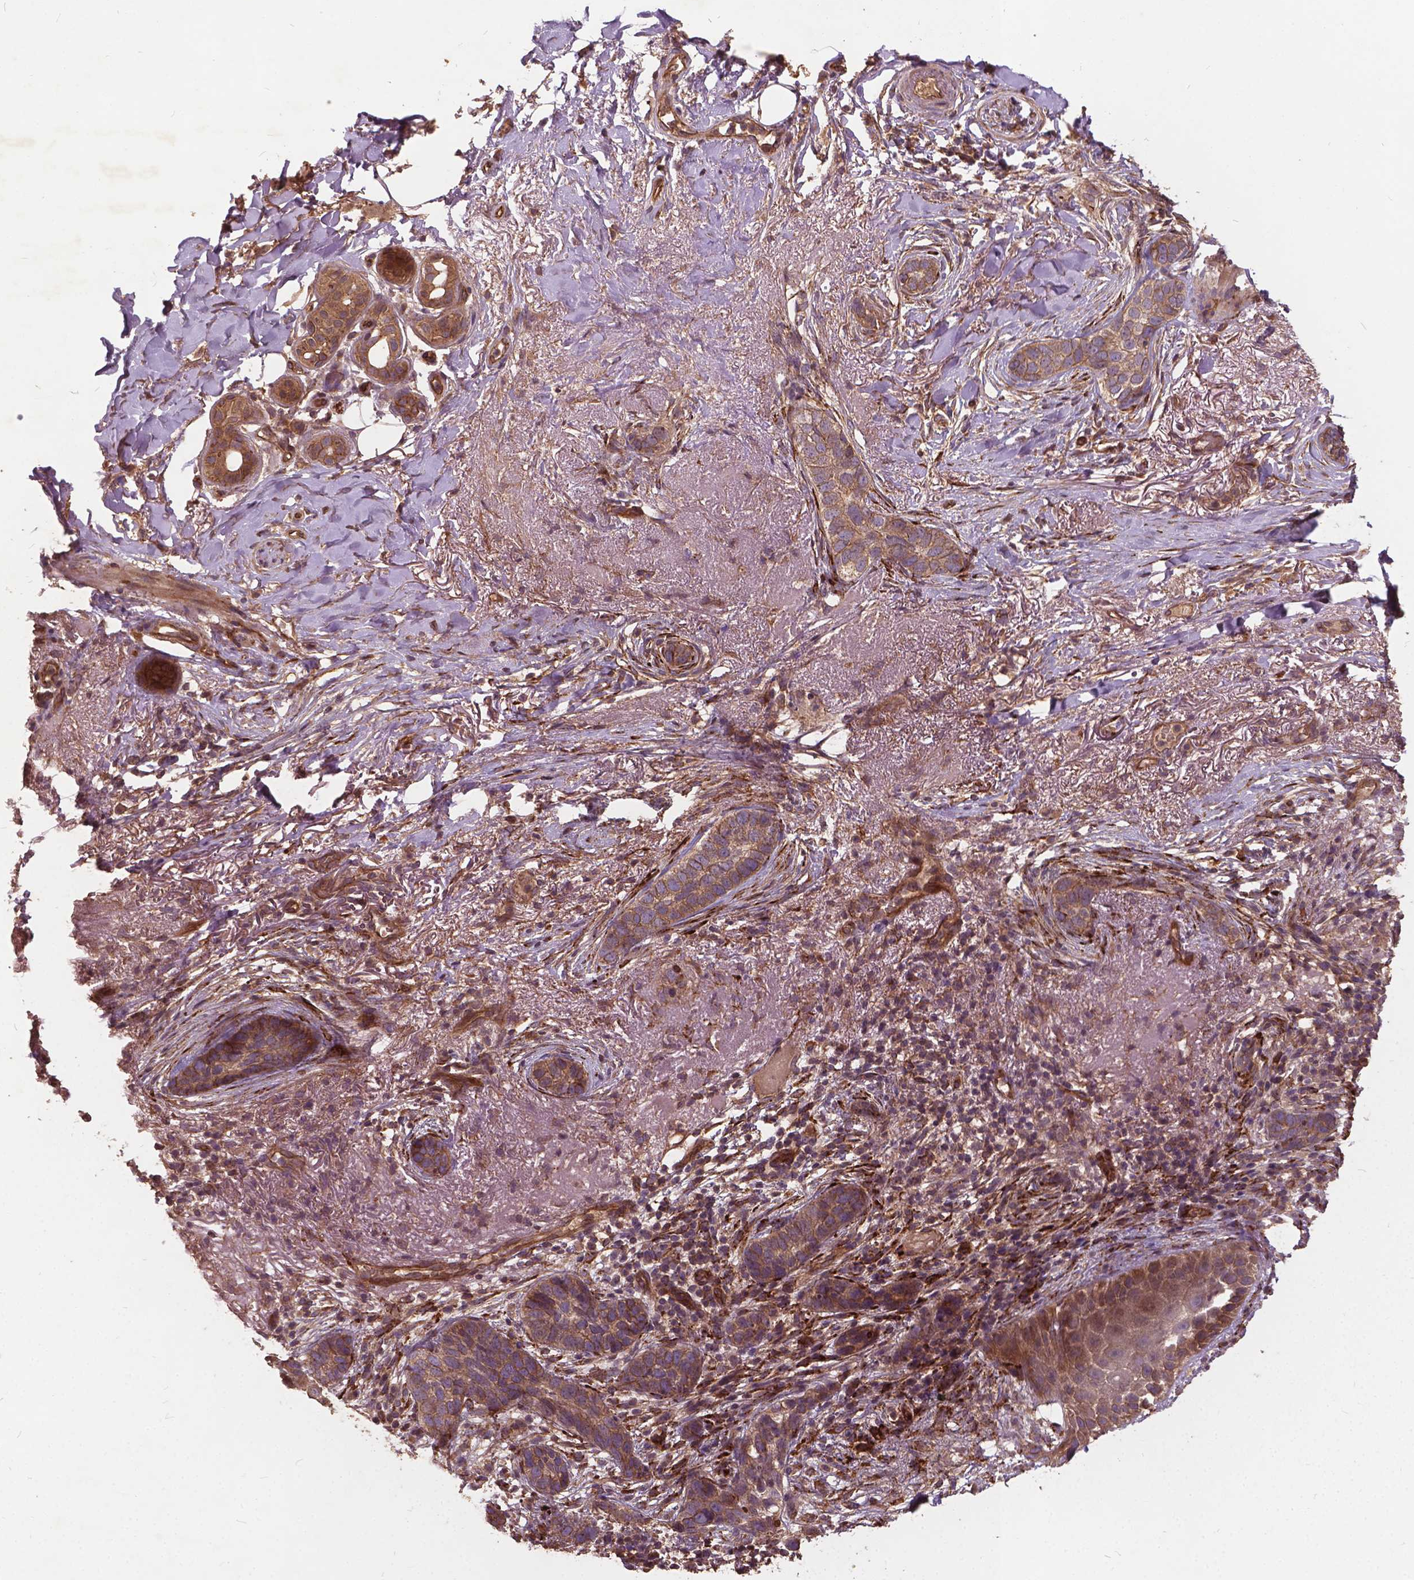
{"staining": {"intensity": "moderate", "quantity": ">75%", "location": "cytoplasmic/membranous"}, "tissue": "skin cancer", "cell_type": "Tumor cells", "image_type": "cancer", "snomed": [{"axis": "morphology", "description": "Normal tissue, NOS"}, {"axis": "morphology", "description": "Basal cell carcinoma"}, {"axis": "topography", "description": "Skin"}], "caption": "Immunohistochemistry (IHC) histopathology image of neoplastic tissue: human skin cancer stained using IHC reveals medium levels of moderate protein expression localized specifically in the cytoplasmic/membranous of tumor cells, appearing as a cytoplasmic/membranous brown color.", "gene": "UBXN2A", "patient": {"sex": "male", "age": 84}}